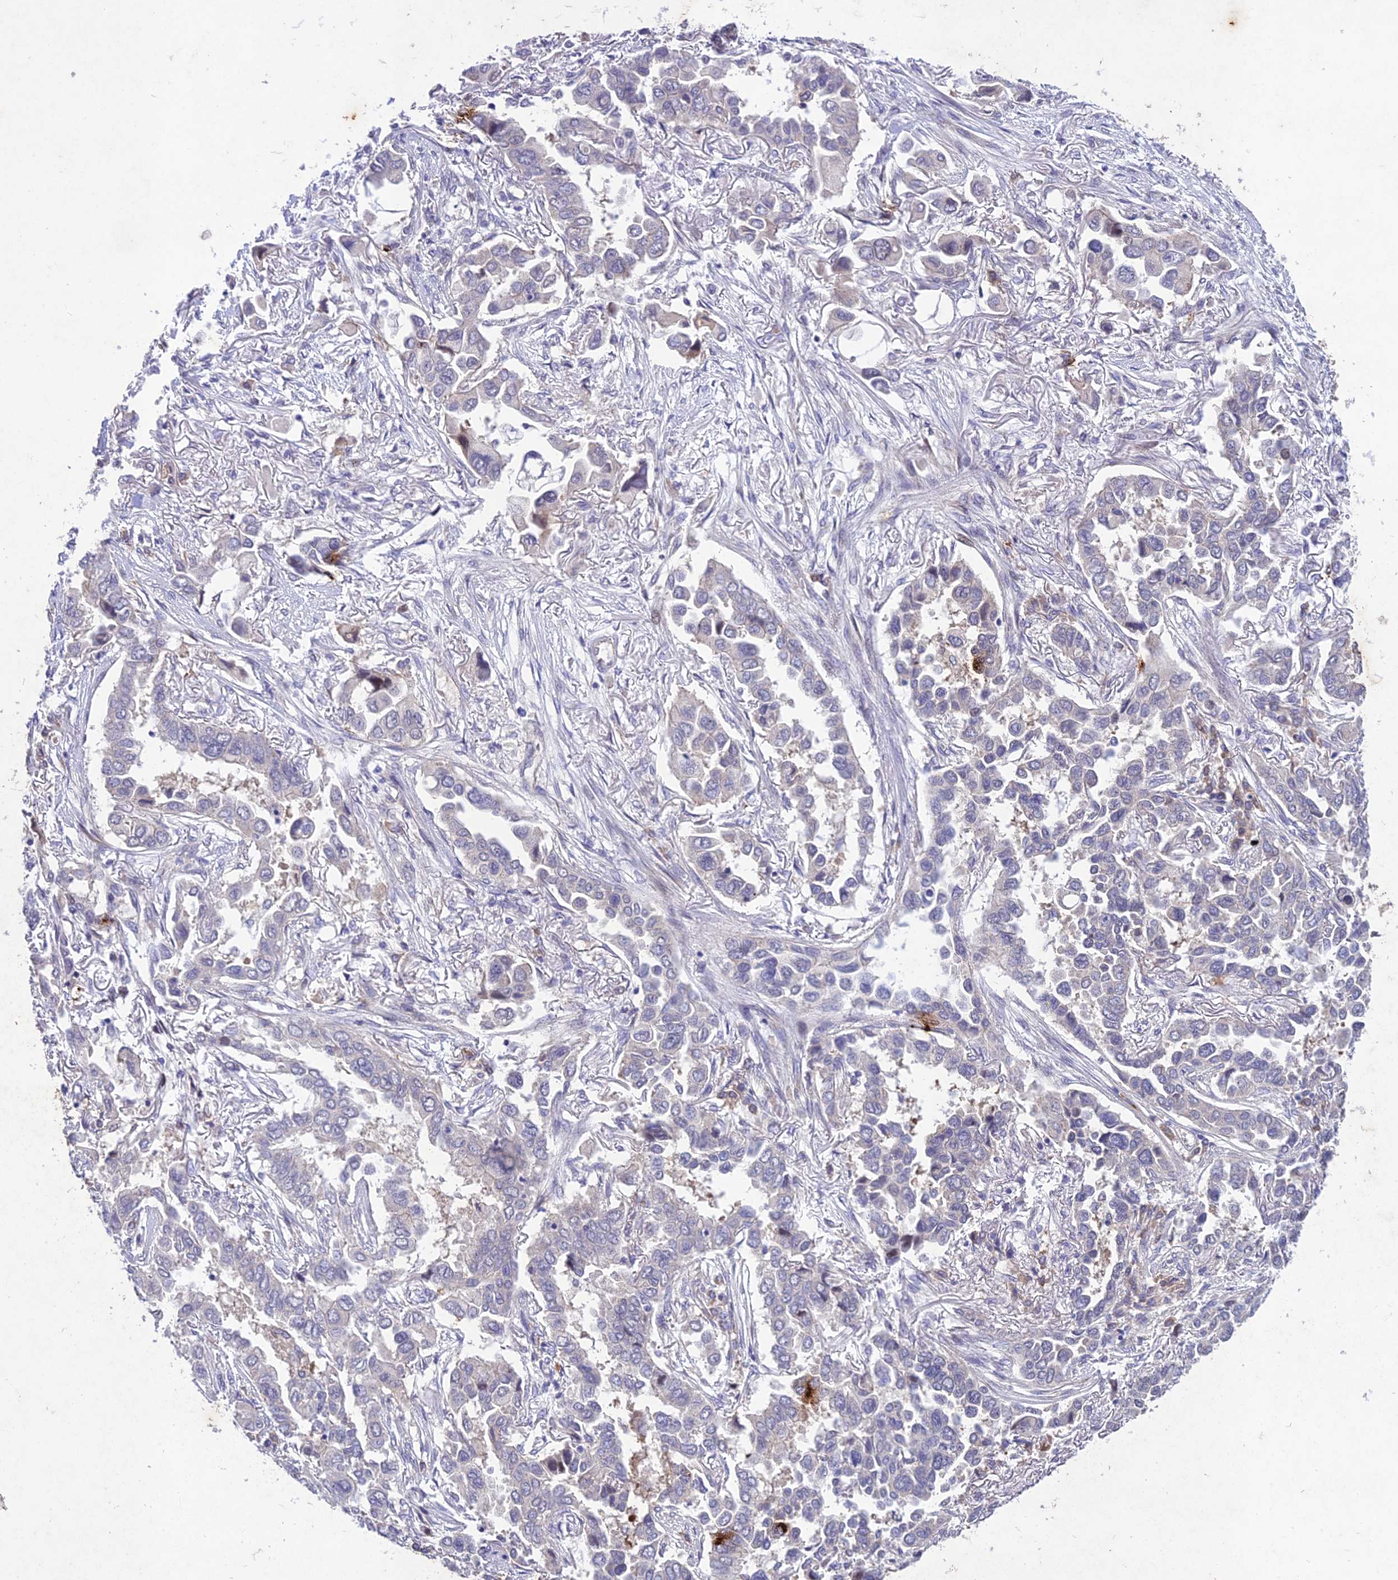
{"staining": {"intensity": "strong", "quantity": "<25%", "location": "cytoplasmic/membranous"}, "tissue": "lung cancer", "cell_type": "Tumor cells", "image_type": "cancer", "snomed": [{"axis": "morphology", "description": "Adenocarcinoma, NOS"}, {"axis": "topography", "description": "Lung"}], "caption": "Human lung adenocarcinoma stained with a brown dye reveals strong cytoplasmic/membranous positive positivity in about <25% of tumor cells.", "gene": "ANKRD52", "patient": {"sex": "female", "age": 76}}